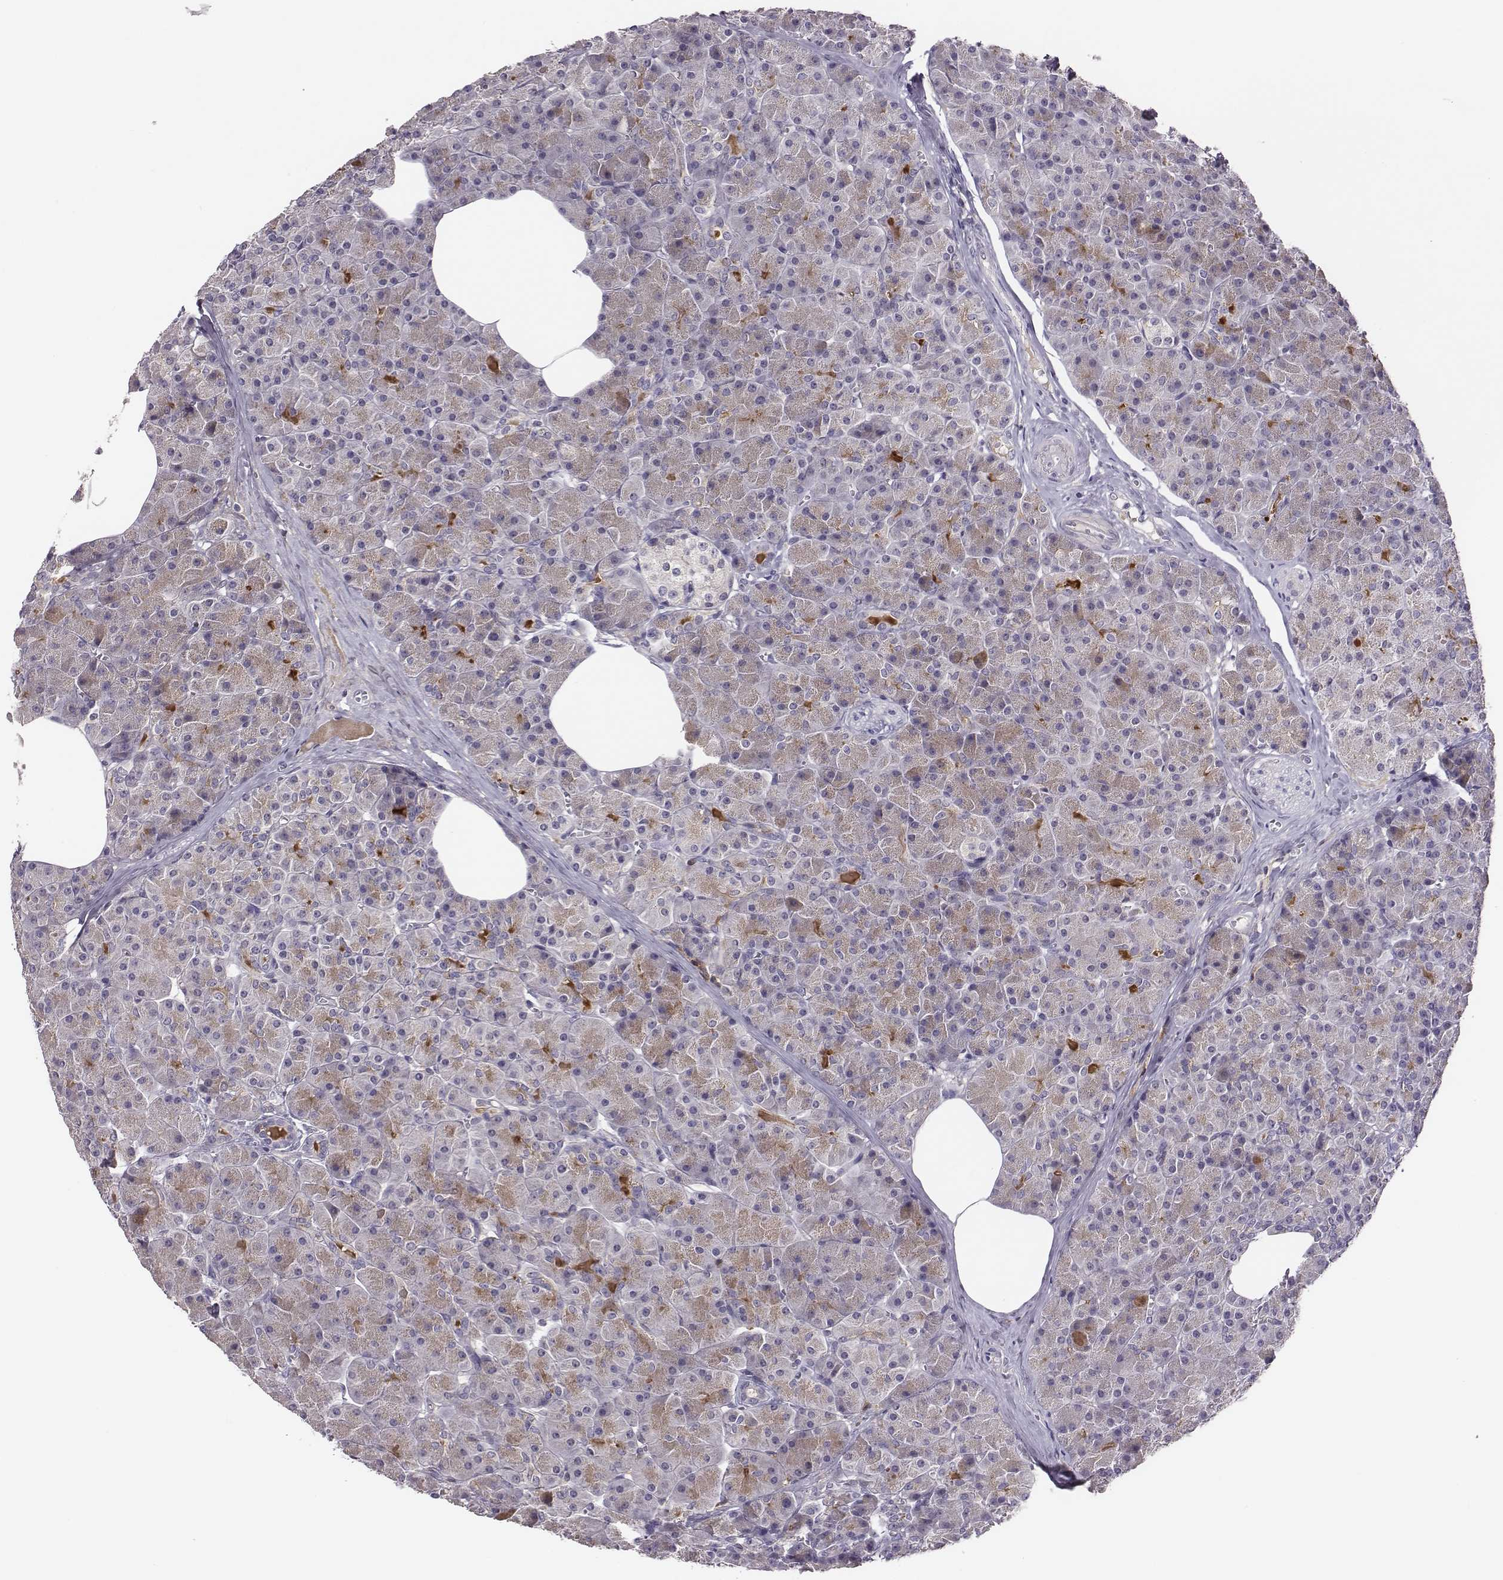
{"staining": {"intensity": "weak", "quantity": "<25%", "location": "cytoplasmic/membranous"}, "tissue": "pancreas", "cell_type": "Exocrine glandular cells", "image_type": "normal", "snomed": [{"axis": "morphology", "description": "Normal tissue, NOS"}, {"axis": "topography", "description": "Pancreas"}], "caption": "Exocrine glandular cells are negative for protein expression in benign human pancreas.", "gene": "KMO", "patient": {"sex": "female", "age": 45}}